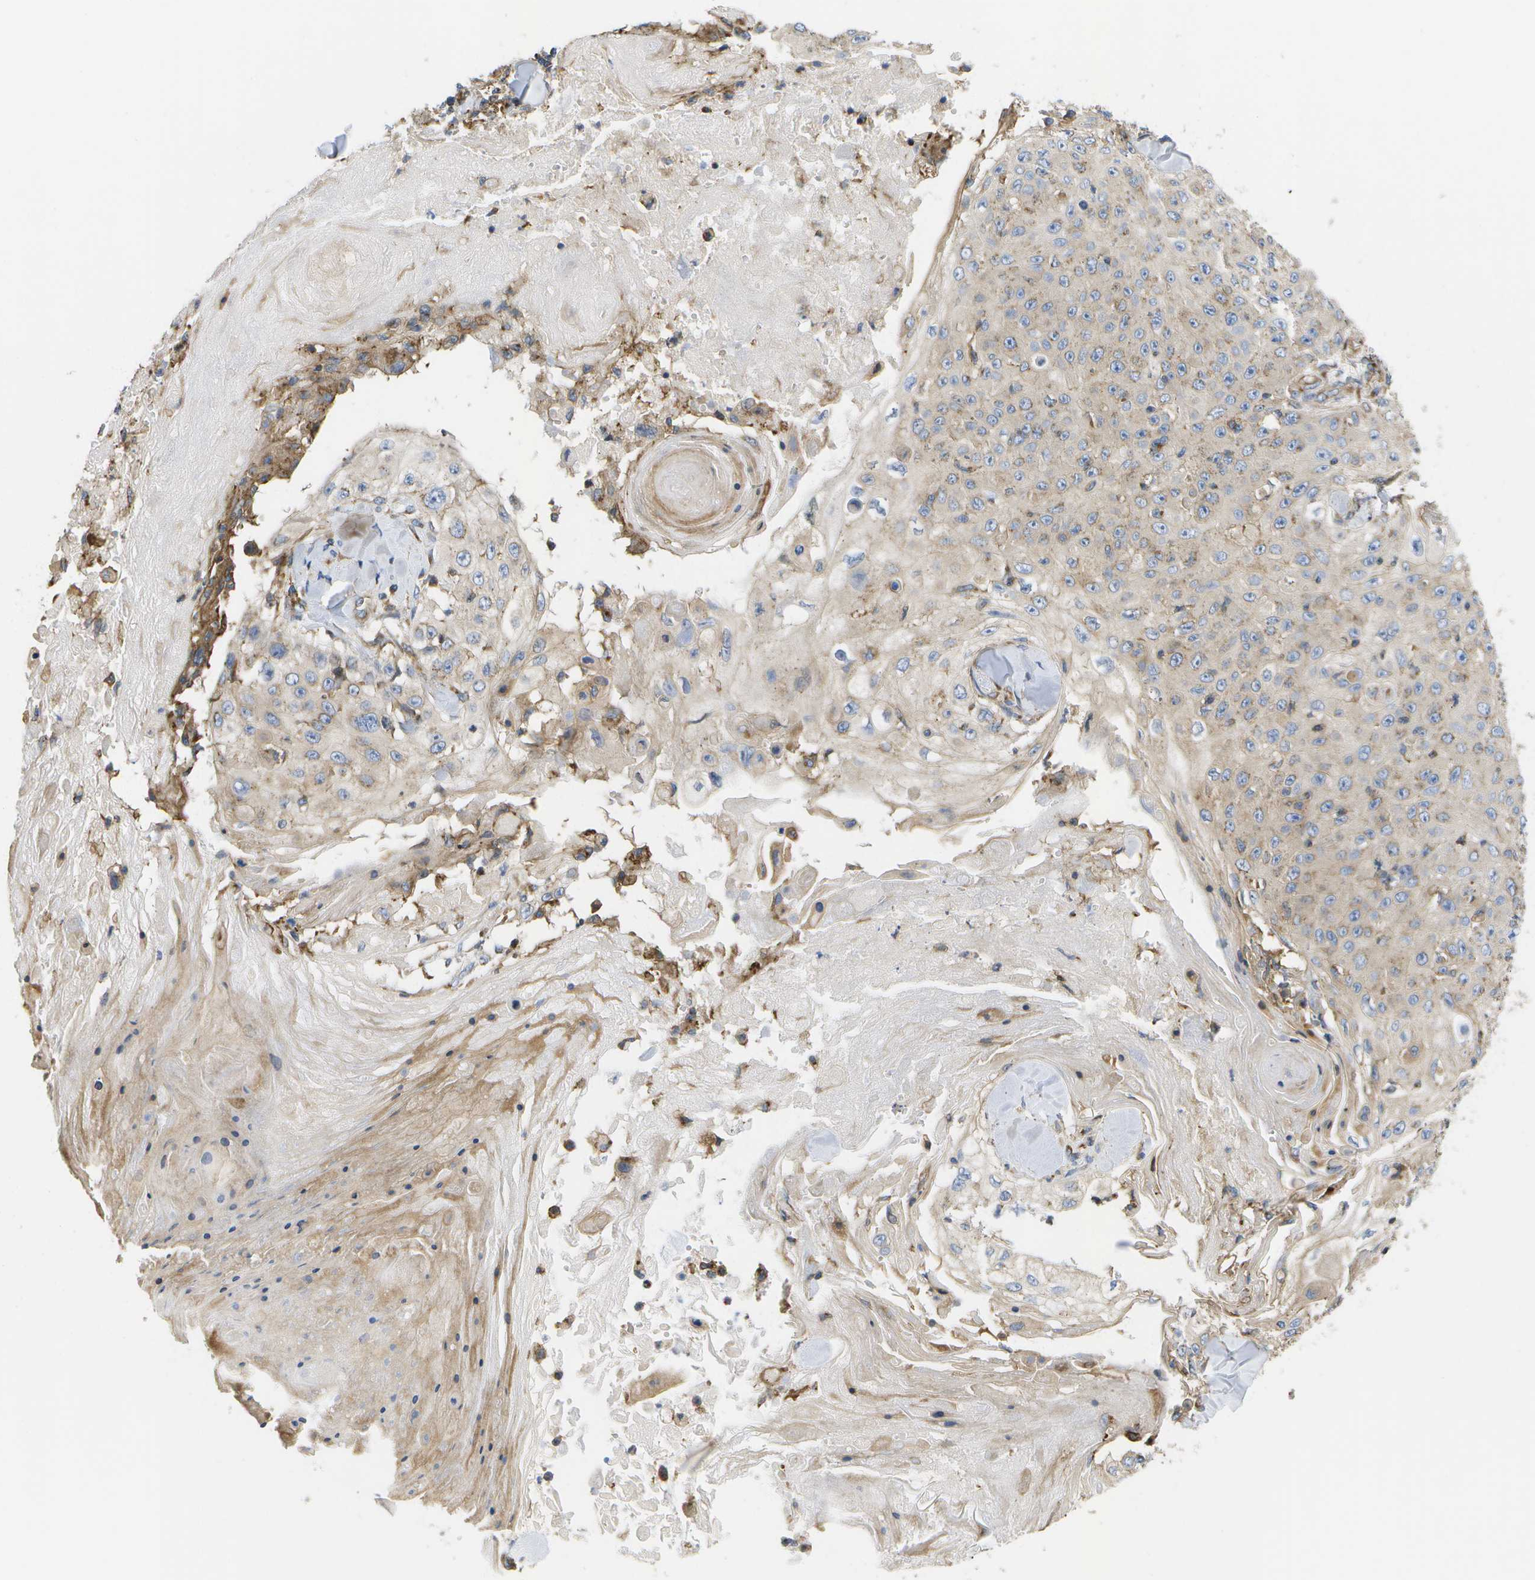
{"staining": {"intensity": "weak", "quantity": ">75%", "location": "cytoplasmic/membranous"}, "tissue": "skin cancer", "cell_type": "Tumor cells", "image_type": "cancer", "snomed": [{"axis": "morphology", "description": "Squamous cell carcinoma, NOS"}, {"axis": "topography", "description": "Skin"}], "caption": "This histopathology image exhibits skin cancer stained with IHC to label a protein in brown. The cytoplasmic/membranous of tumor cells show weak positivity for the protein. Nuclei are counter-stained blue.", "gene": "BST2", "patient": {"sex": "male", "age": 86}}